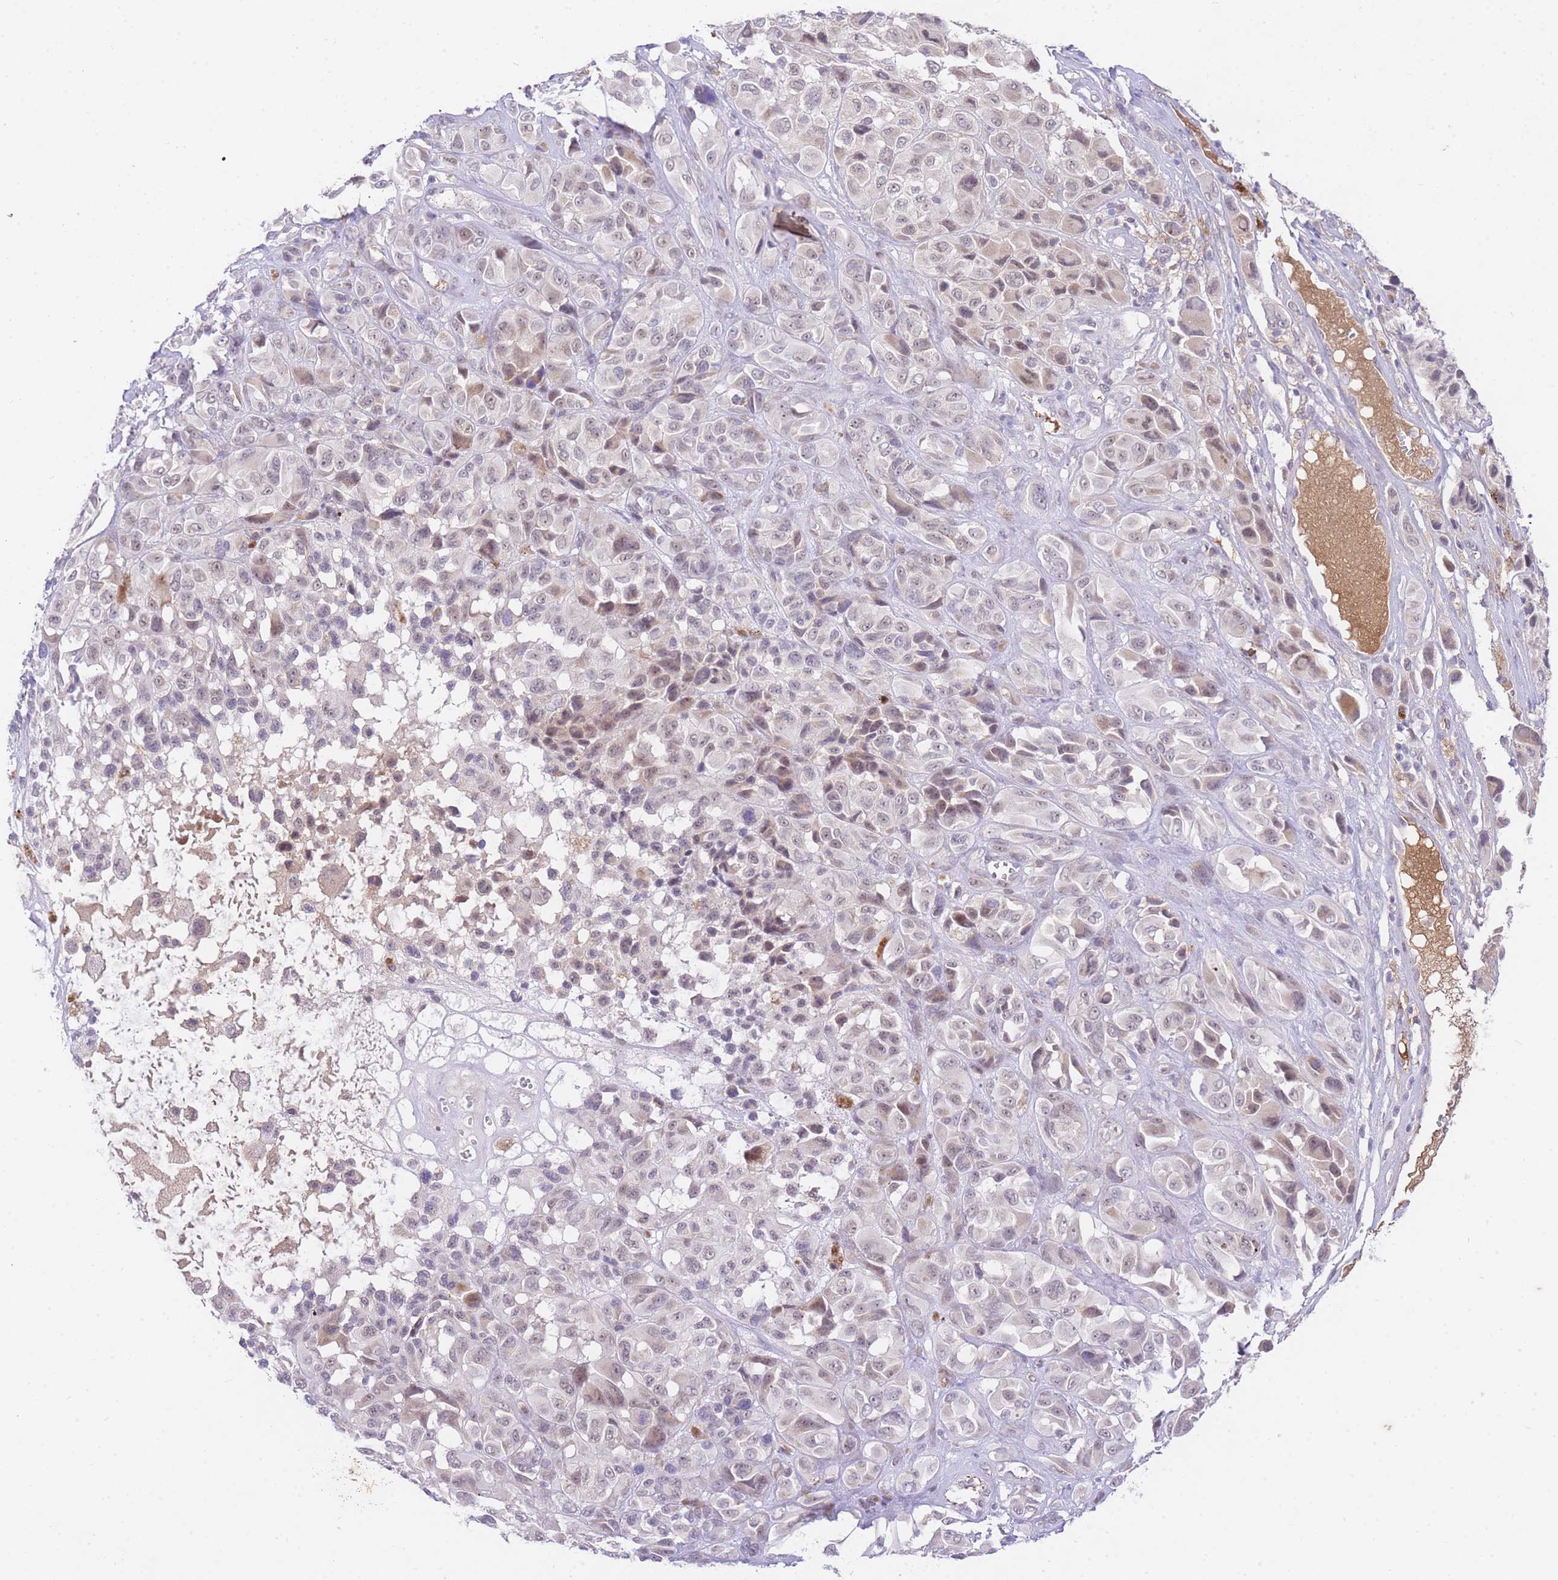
{"staining": {"intensity": "weak", "quantity": "25%-75%", "location": "nuclear"}, "tissue": "melanoma", "cell_type": "Tumor cells", "image_type": "cancer", "snomed": [{"axis": "morphology", "description": "Malignant melanoma, NOS"}, {"axis": "topography", "description": "Skin of trunk"}], "caption": "DAB (3,3'-diaminobenzidine) immunohistochemical staining of human melanoma exhibits weak nuclear protein positivity in approximately 25%-75% of tumor cells.", "gene": "SLC25A33", "patient": {"sex": "male", "age": 71}}